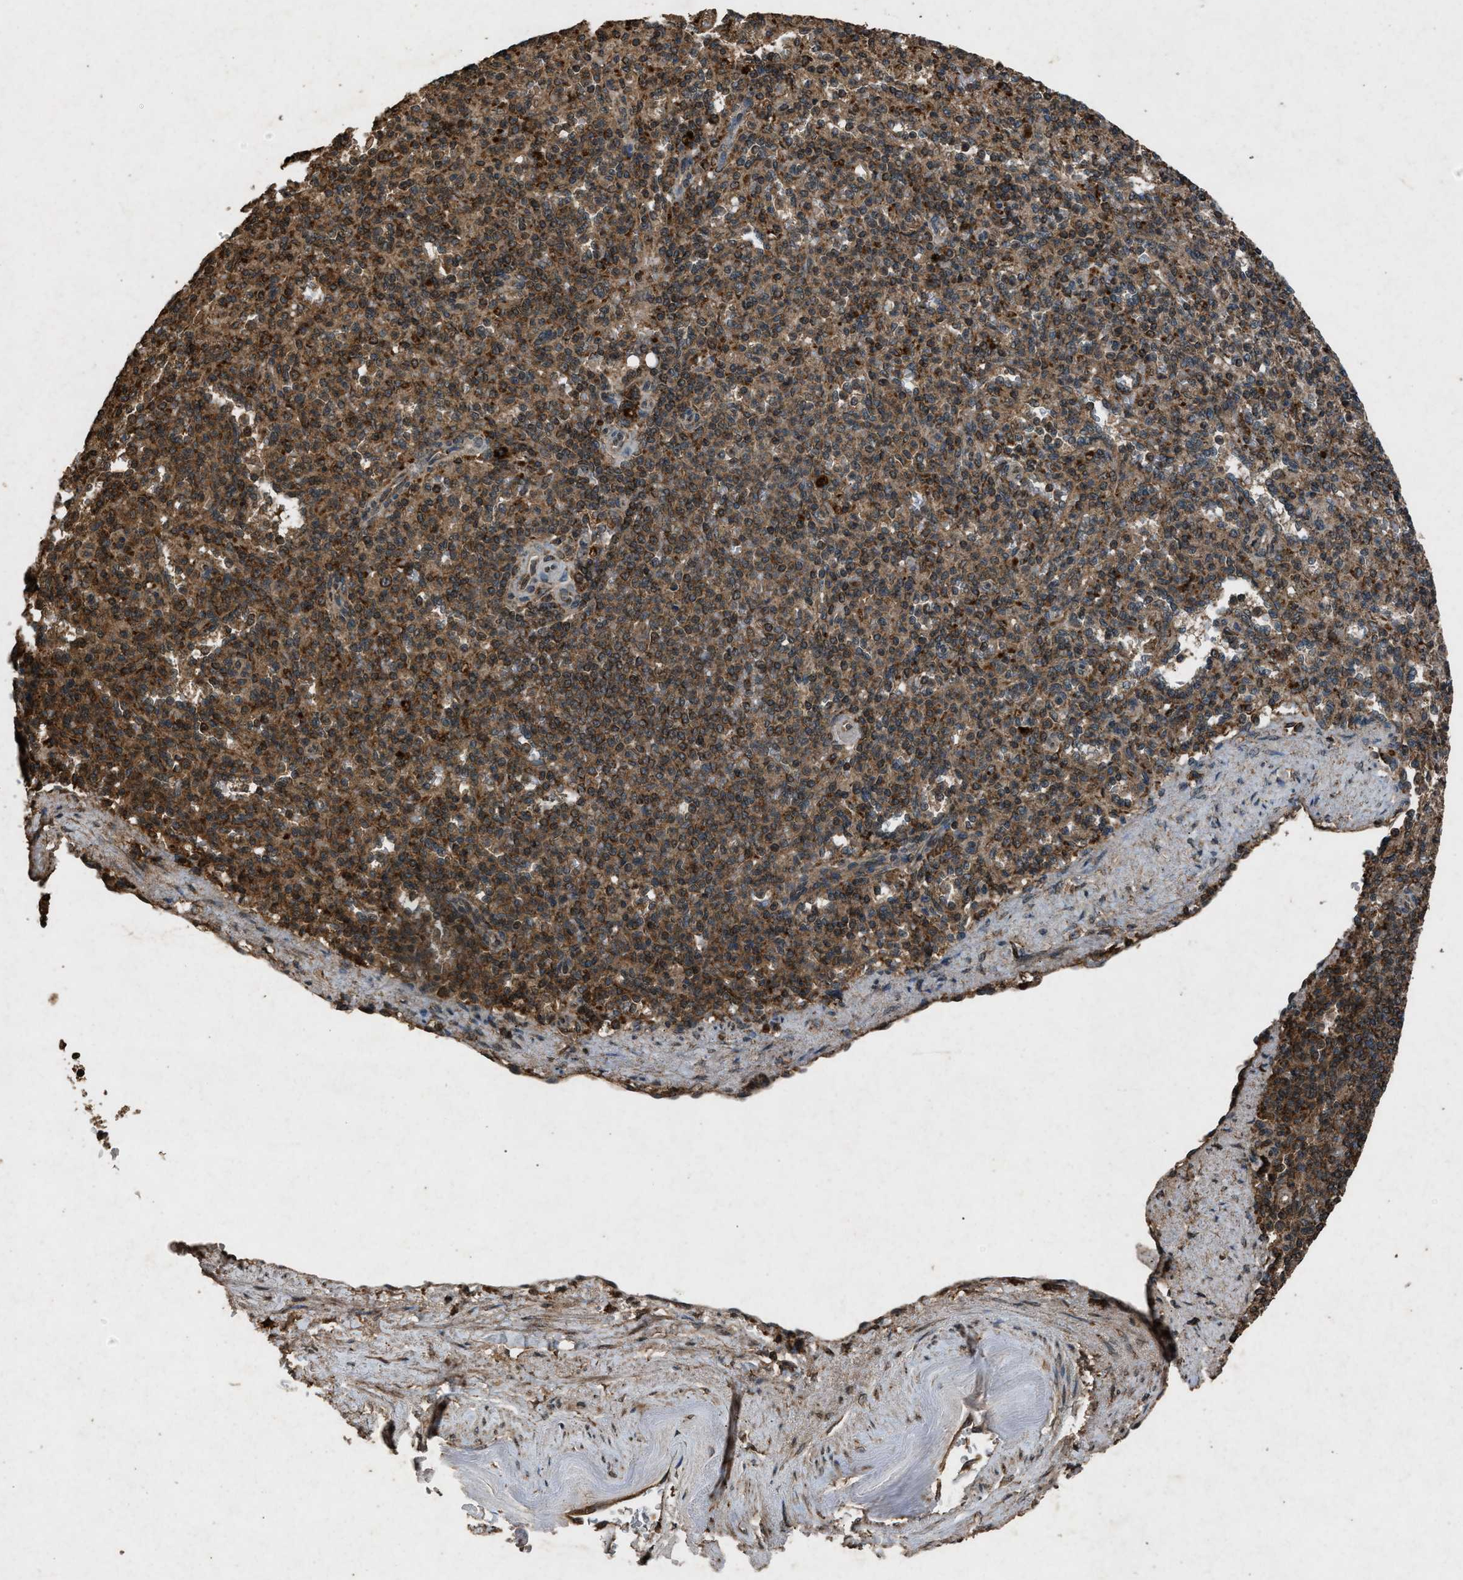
{"staining": {"intensity": "moderate", "quantity": ">75%", "location": "cytoplasmic/membranous"}, "tissue": "spleen", "cell_type": "Cells in red pulp", "image_type": "normal", "snomed": [{"axis": "morphology", "description": "Normal tissue, NOS"}, {"axis": "topography", "description": "Spleen"}], "caption": "Spleen stained with DAB immunohistochemistry (IHC) shows medium levels of moderate cytoplasmic/membranous positivity in about >75% of cells in red pulp. (Brightfield microscopy of DAB IHC at high magnification).", "gene": "OAS1", "patient": {"sex": "female", "age": 74}}